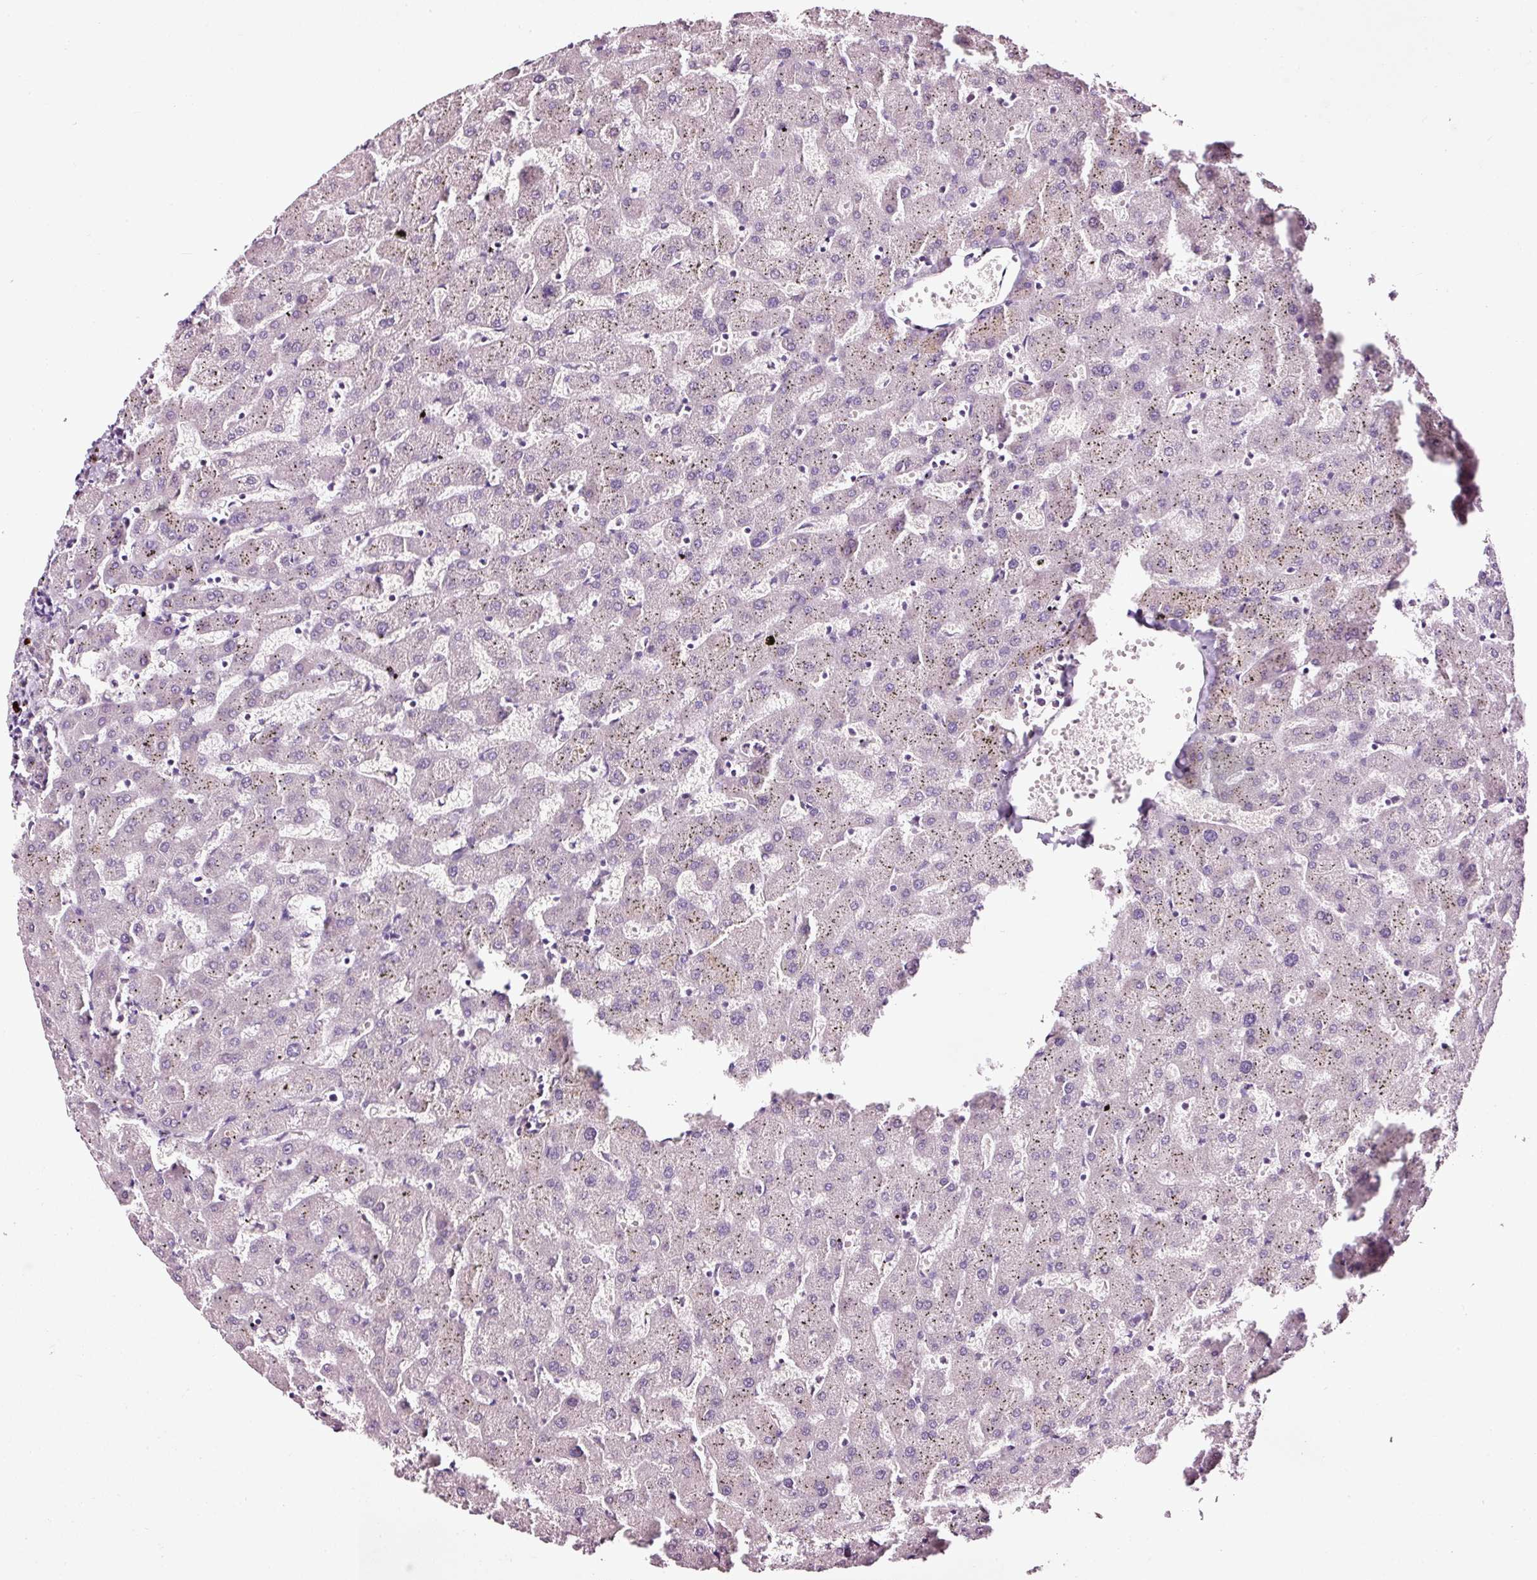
{"staining": {"intensity": "negative", "quantity": "none", "location": "none"}, "tissue": "liver", "cell_type": "Cholangiocytes", "image_type": "normal", "snomed": [{"axis": "morphology", "description": "Normal tissue, NOS"}, {"axis": "topography", "description": "Liver"}], "caption": "Micrograph shows no significant protein expression in cholangiocytes of benign liver.", "gene": "UTP14A", "patient": {"sex": "female", "age": 63}}